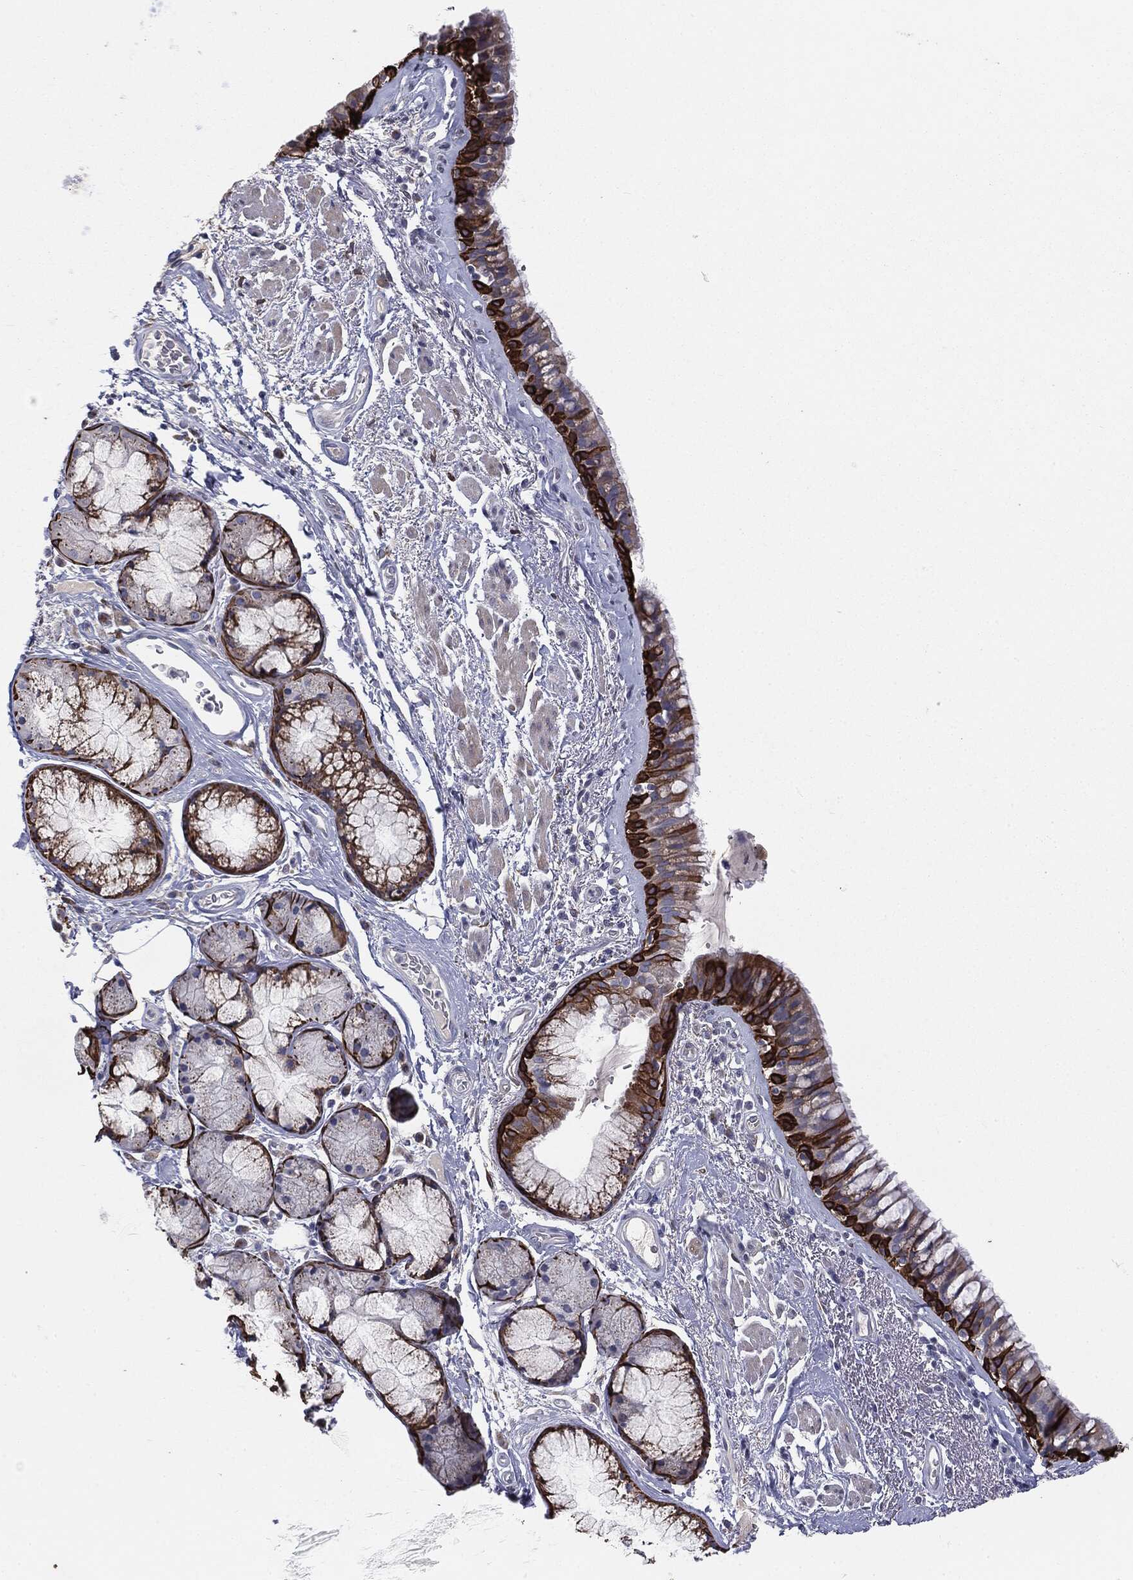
{"staining": {"intensity": "strong", "quantity": "25%-75%", "location": "cytoplasmic/membranous"}, "tissue": "bronchus", "cell_type": "Respiratory epithelial cells", "image_type": "normal", "snomed": [{"axis": "morphology", "description": "Normal tissue, NOS"}, {"axis": "topography", "description": "Bronchus"}], "caption": "Bronchus was stained to show a protein in brown. There is high levels of strong cytoplasmic/membranous staining in approximately 25%-75% of respiratory epithelial cells. (brown staining indicates protein expression, while blue staining denotes nuclei).", "gene": "KRT5", "patient": {"sex": "male", "age": 82}}